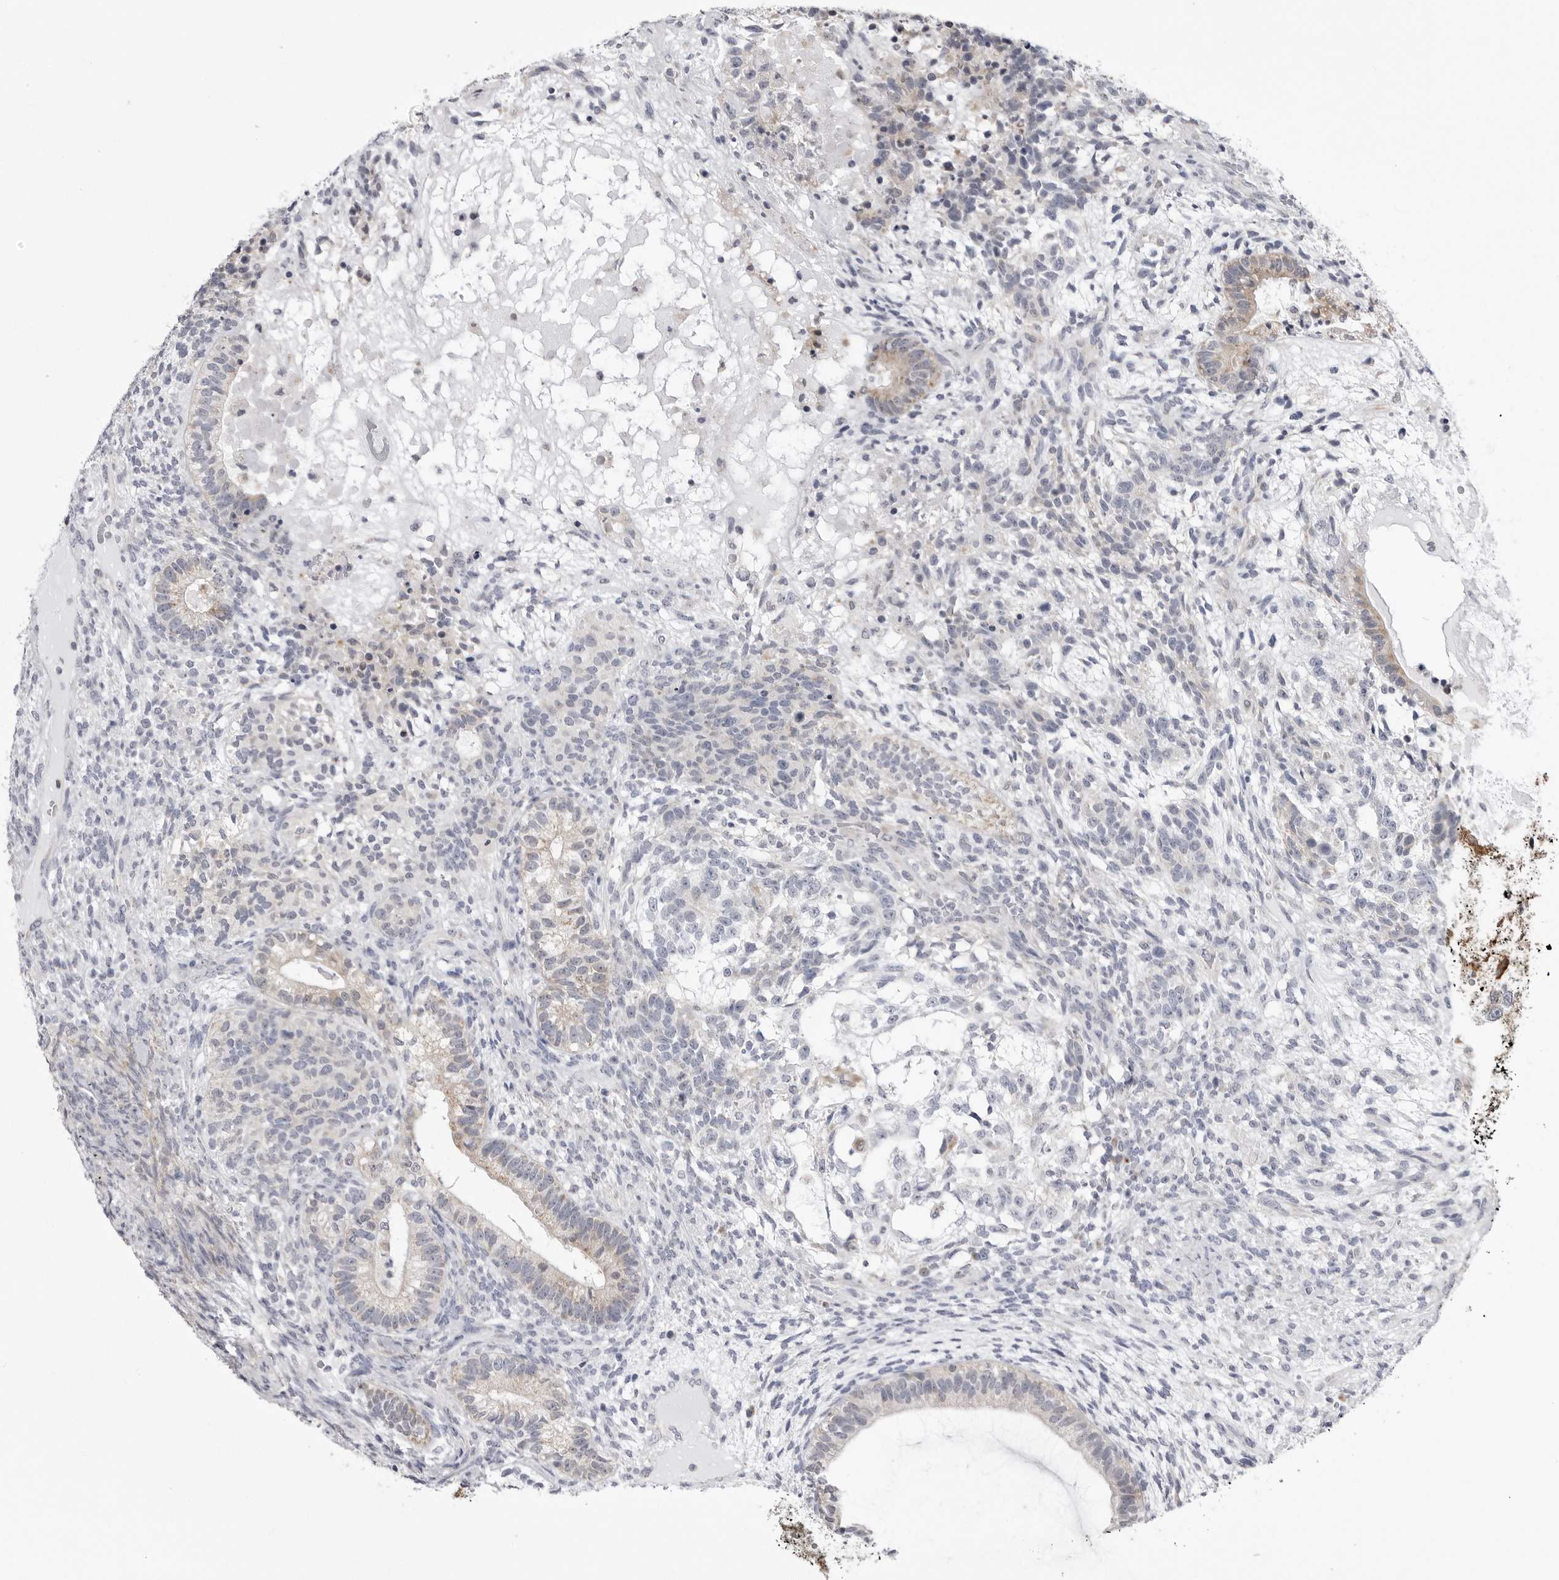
{"staining": {"intensity": "negative", "quantity": "none", "location": "none"}, "tissue": "testis cancer", "cell_type": "Tumor cells", "image_type": "cancer", "snomed": [{"axis": "morphology", "description": "Seminoma, NOS"}, {"axis": "morphology", "description": "Carcinoma, Embryonal, NOS"}, {"axis": "topography", "description": "Testis"}], "caption": "An immunohistochemistry photomicrograph of testis cancer (seminoma) is shown. There is no staining in tumor cells of testis cancer (seminoma).", "gene": "FH", "patient": {"sex": "male", "age": 28}}